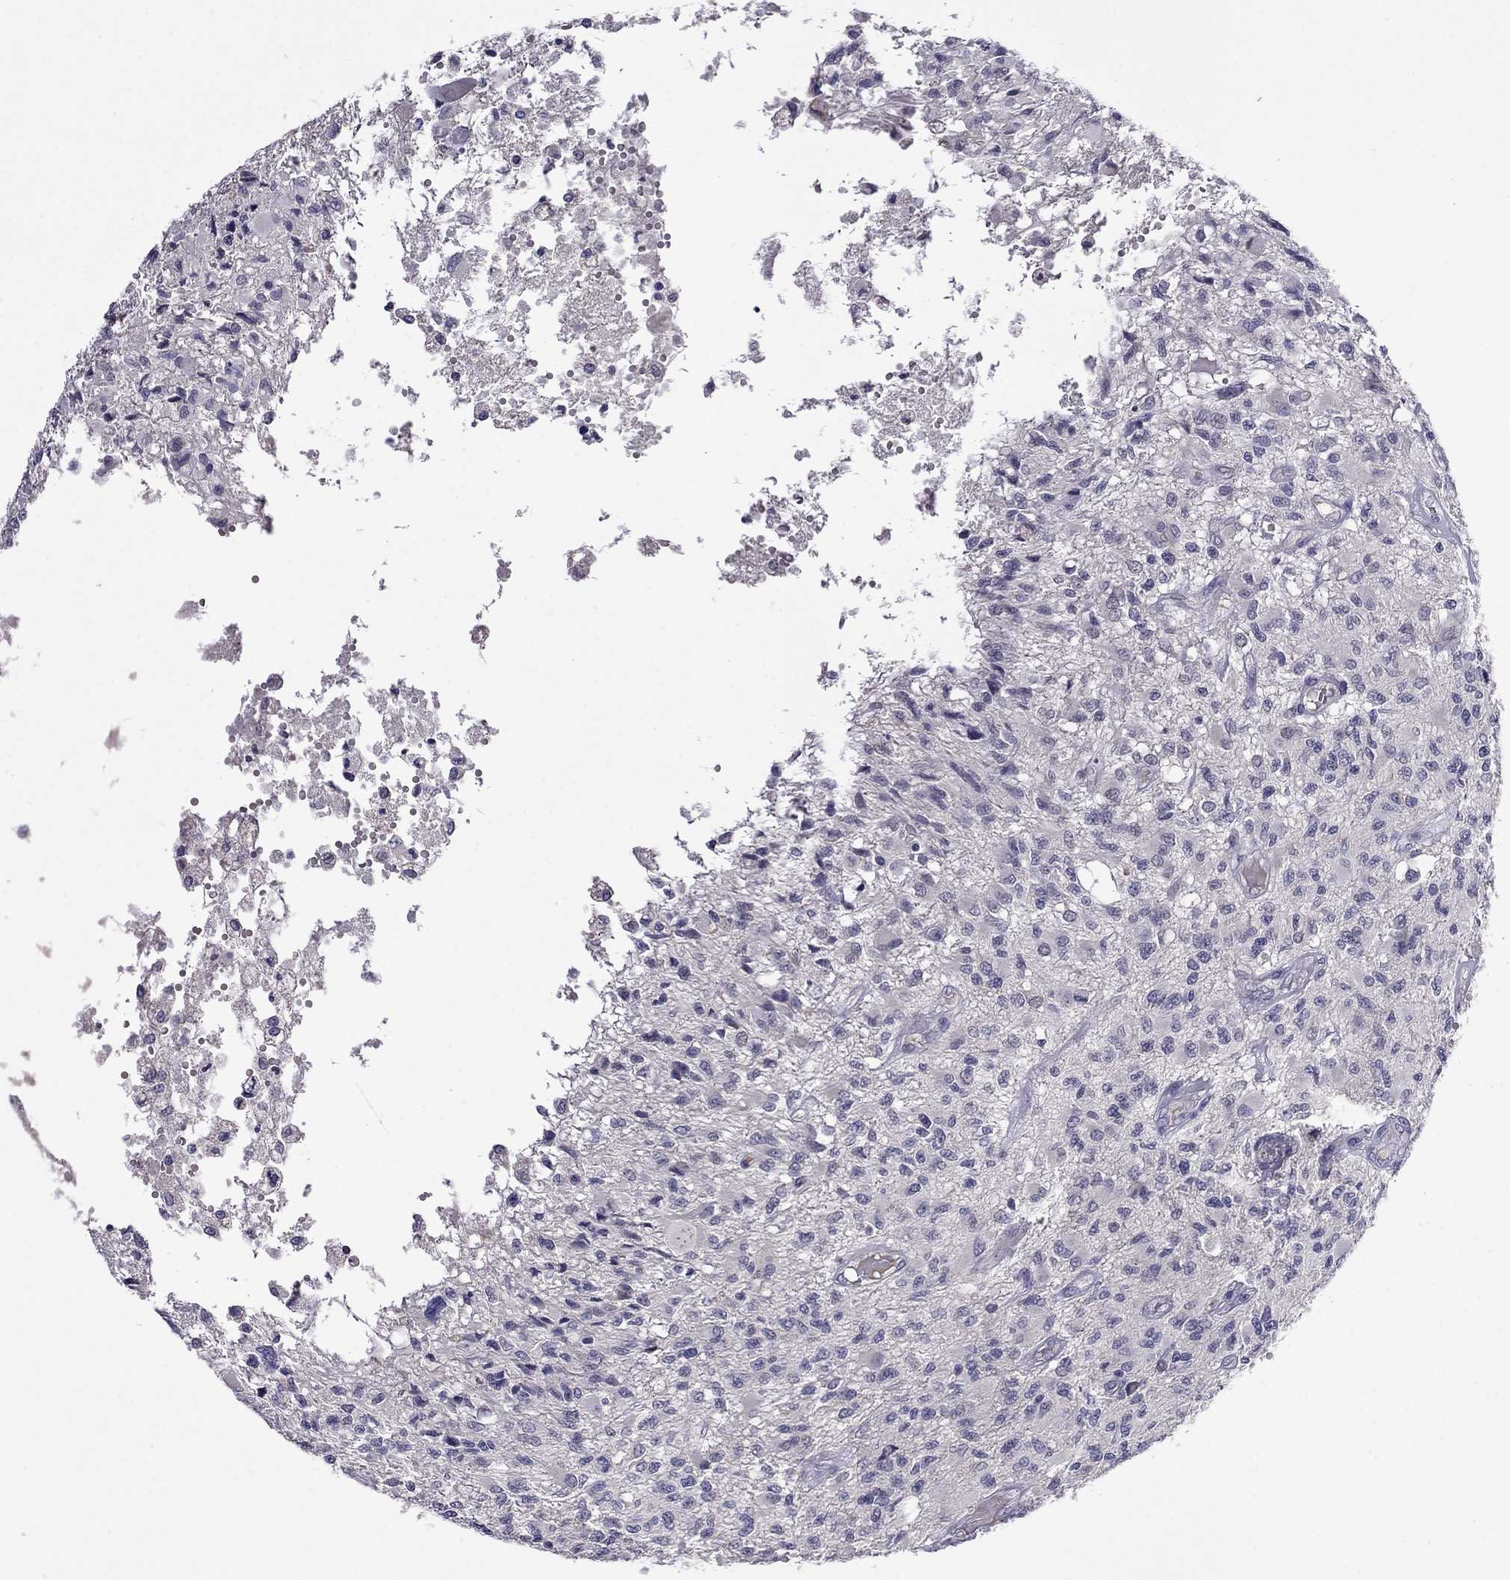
{"staining": {"intensity": "negative", "quantity": "none", "location": "none"}, "tissue": "glioma", "cell_type": "Tumor cells", "image_type": "cancer", "snomed": [{"axis": "morphology", "description": "Glioma, malignant, High grade"}, {"axis": "topography", "description": "Brain"}], "caption": "Tumor cells are negative for brown protein staining in high-grade glioma (malignant).", "gene": "STAR", "patient": {"sex": "female", "age": 63}}